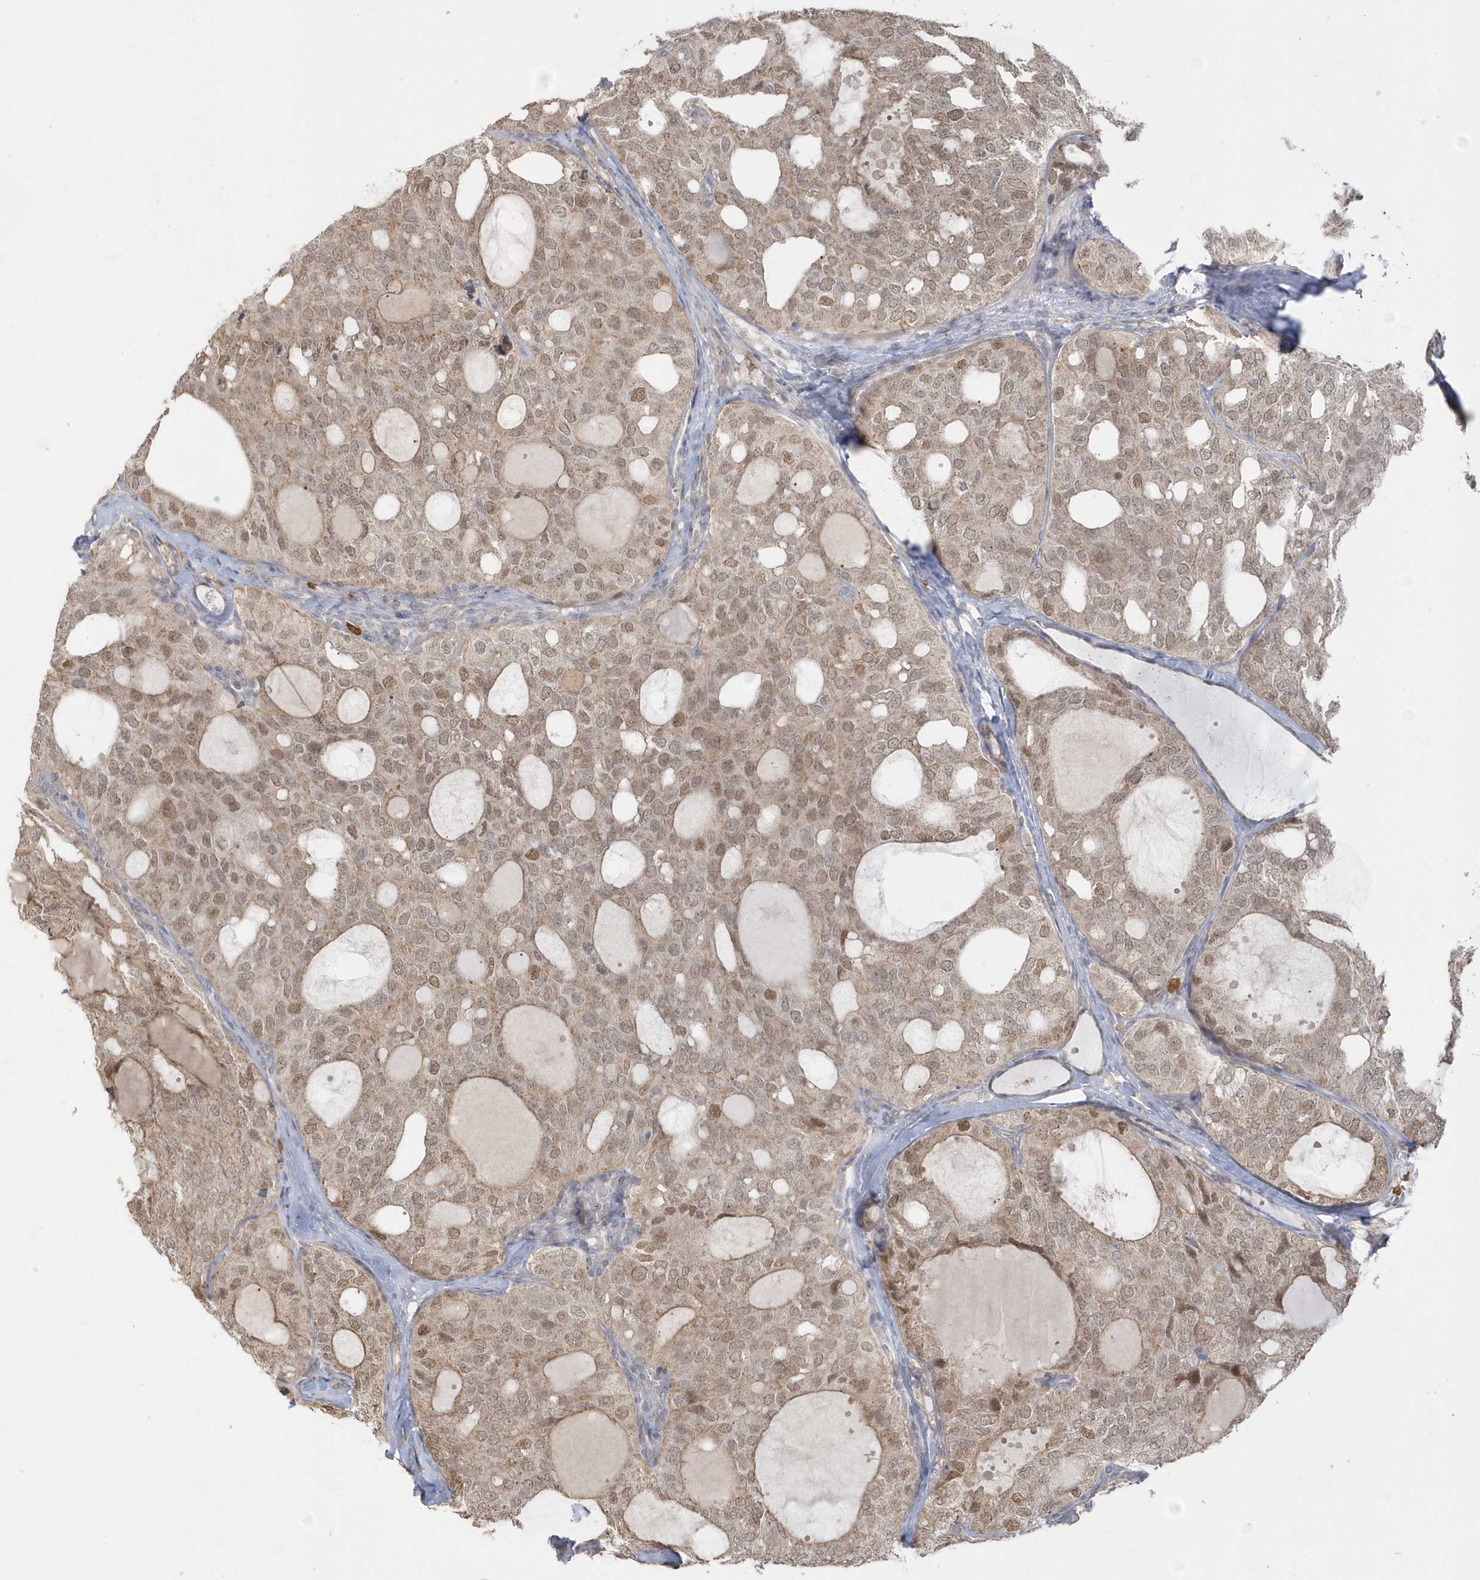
{"staining": {"intensity": "moderate", "quantity": ">75%", "location": "nuclear"}, "tissue": "thyroid cancer", "cell_type": "Tumor cells", "image_type": "cancer", "snomed": [{"axis": "morphology", "description": "Follicular adenoma carcinoma, NOS"}, {"axis": "topography", "description": "Thyroid gland"}], "caption": "This is an image of immunohistochemistry (IHC) staining of thyroid cancer, which shows moderate positivity in the nuclear of tumor cells.", "gene": "NAF1", "patient": {"sex": "male", "age": 75}}